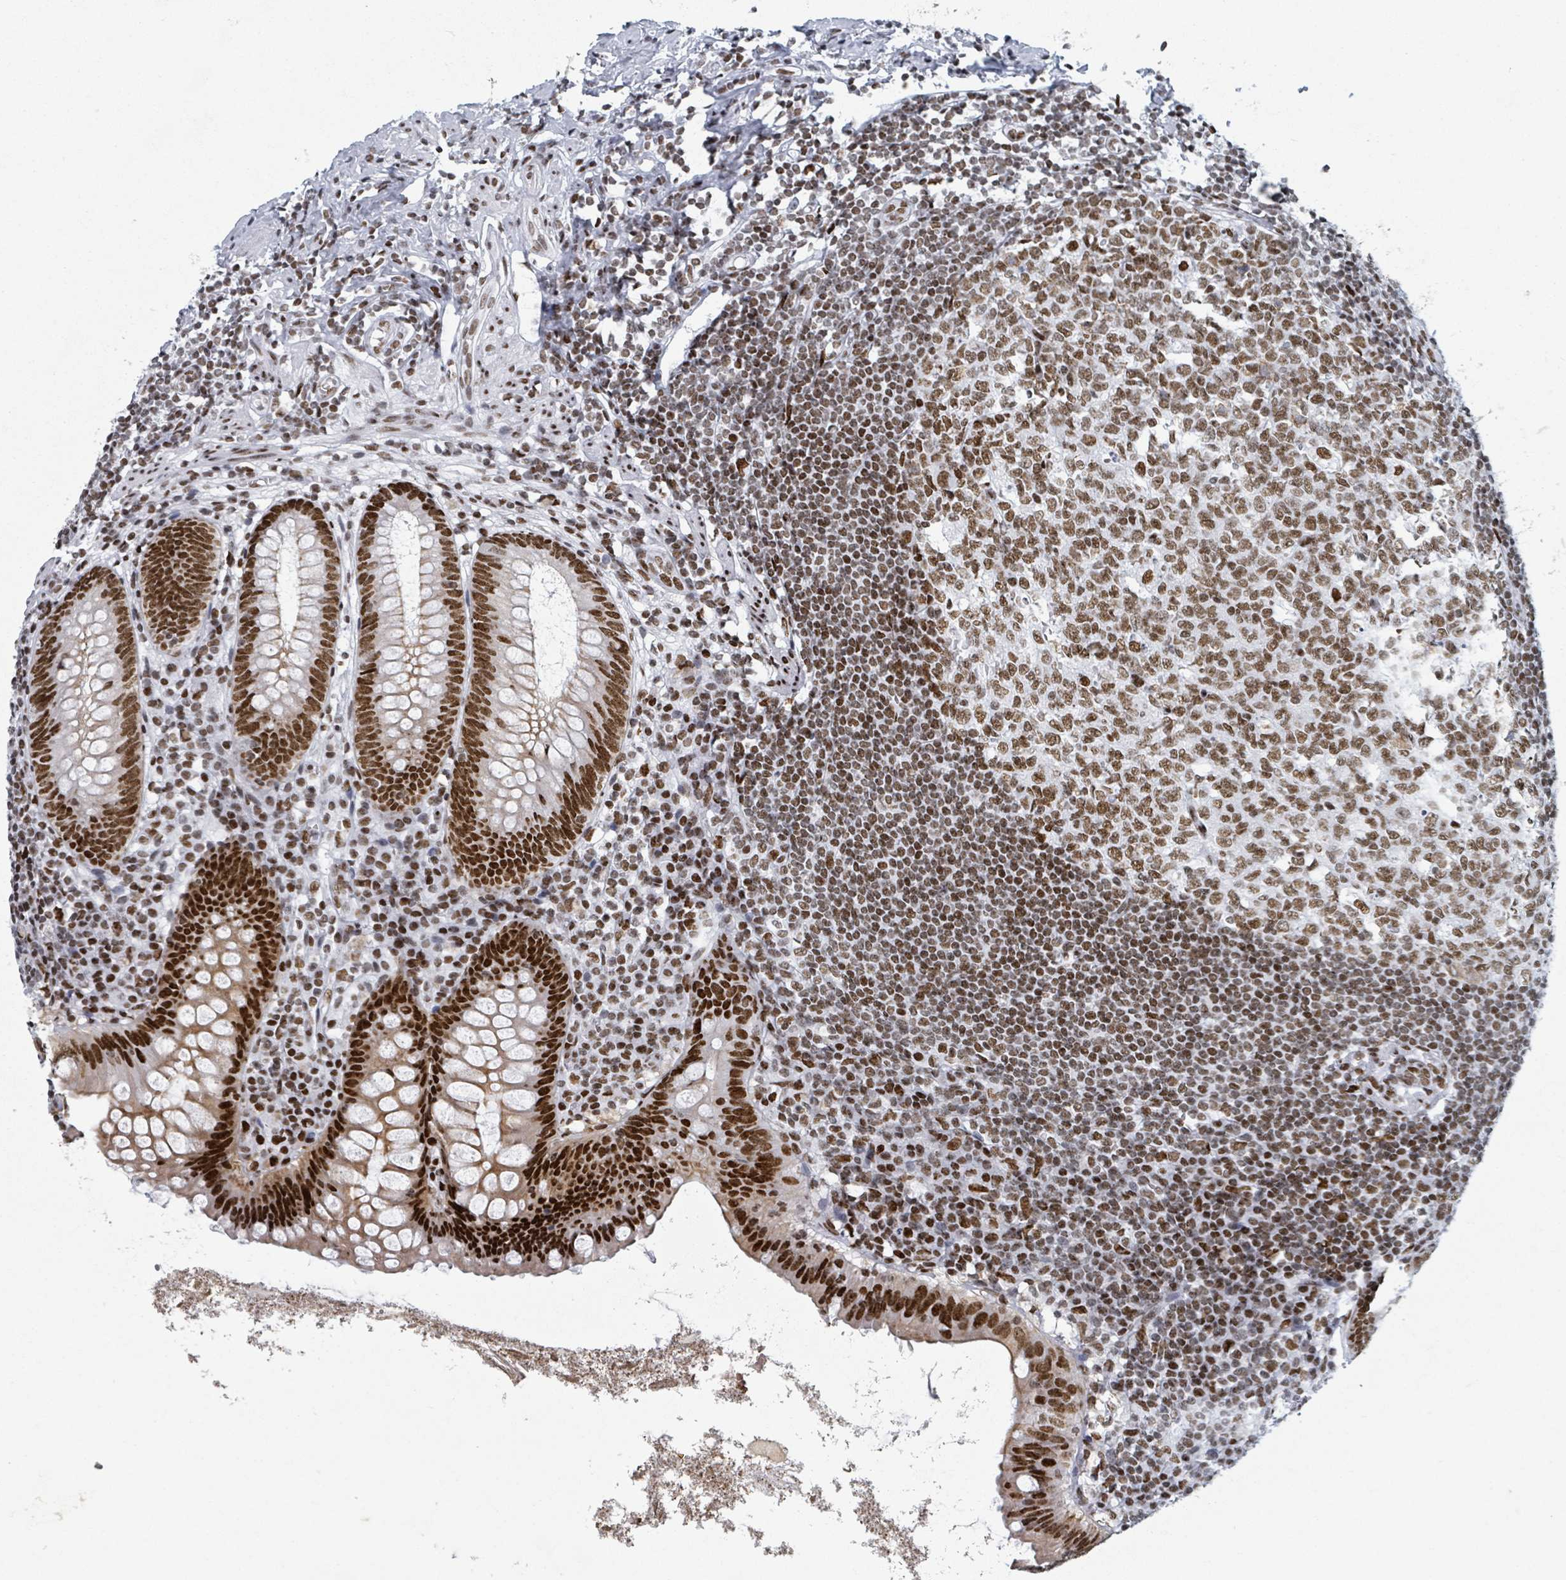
{"staining": {"intensity": "strong", "quantity": ">75%", "location": "nuclear"}, "tissue": "appendix", "cell_type": "Glandular cells", "image_type": "normal", "snomed": [{"axis": "morphology", "description": "Normal tissue, NOS"}, {"axis": "topography", "description": "Appendix"}], "caption": "Immunohistochemistry (IHC) micrograph of unremarkable appendix: human appendix stained using immunohistochemistry demonstrates high levels of strong protein expression localized specifically in the nuclear of glandular cells, appearing as a nuclear brown color.", "gene": "DHX16", "patient": {"sex": "female", "age": 51}}